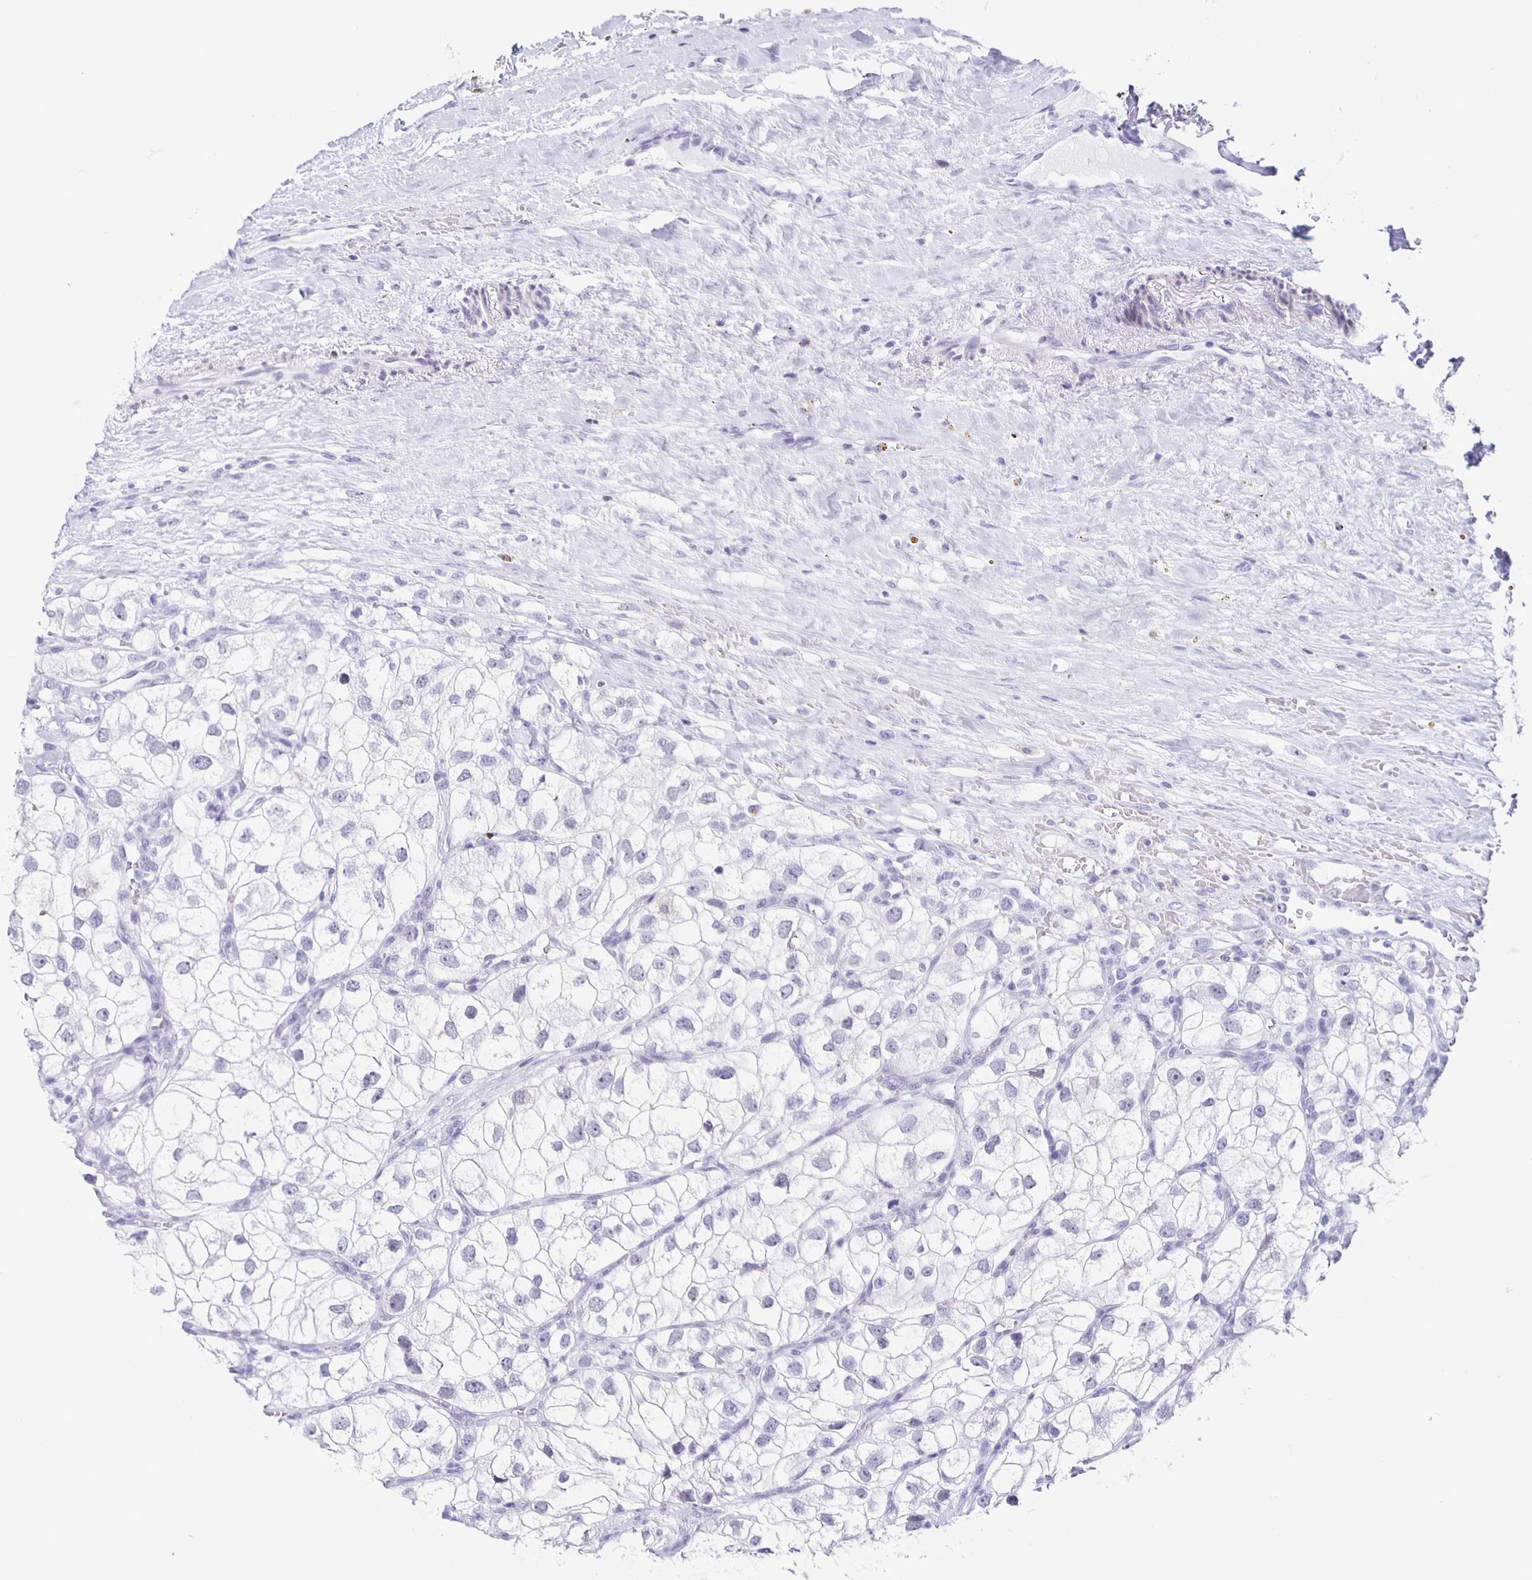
{"staining": {"intensity": "negative", "quantity": "none", "location": "none"}, "tissue": "renal cancer", "cell_type": "Tumor cells", "image_type": "cancer", "snomed": [{"axis": "morphology", "description": "Adenocarcinoma, NOS"}, {"axis": "topography", "description": "Kidney"}], "caption": "This is a histopathology image of IHC staining of renal cancer (adenocarcinoma), which shows no positivity in tumor cells.", "gene": "TPPP", "patient": {"sex": "male", "age": 59}}